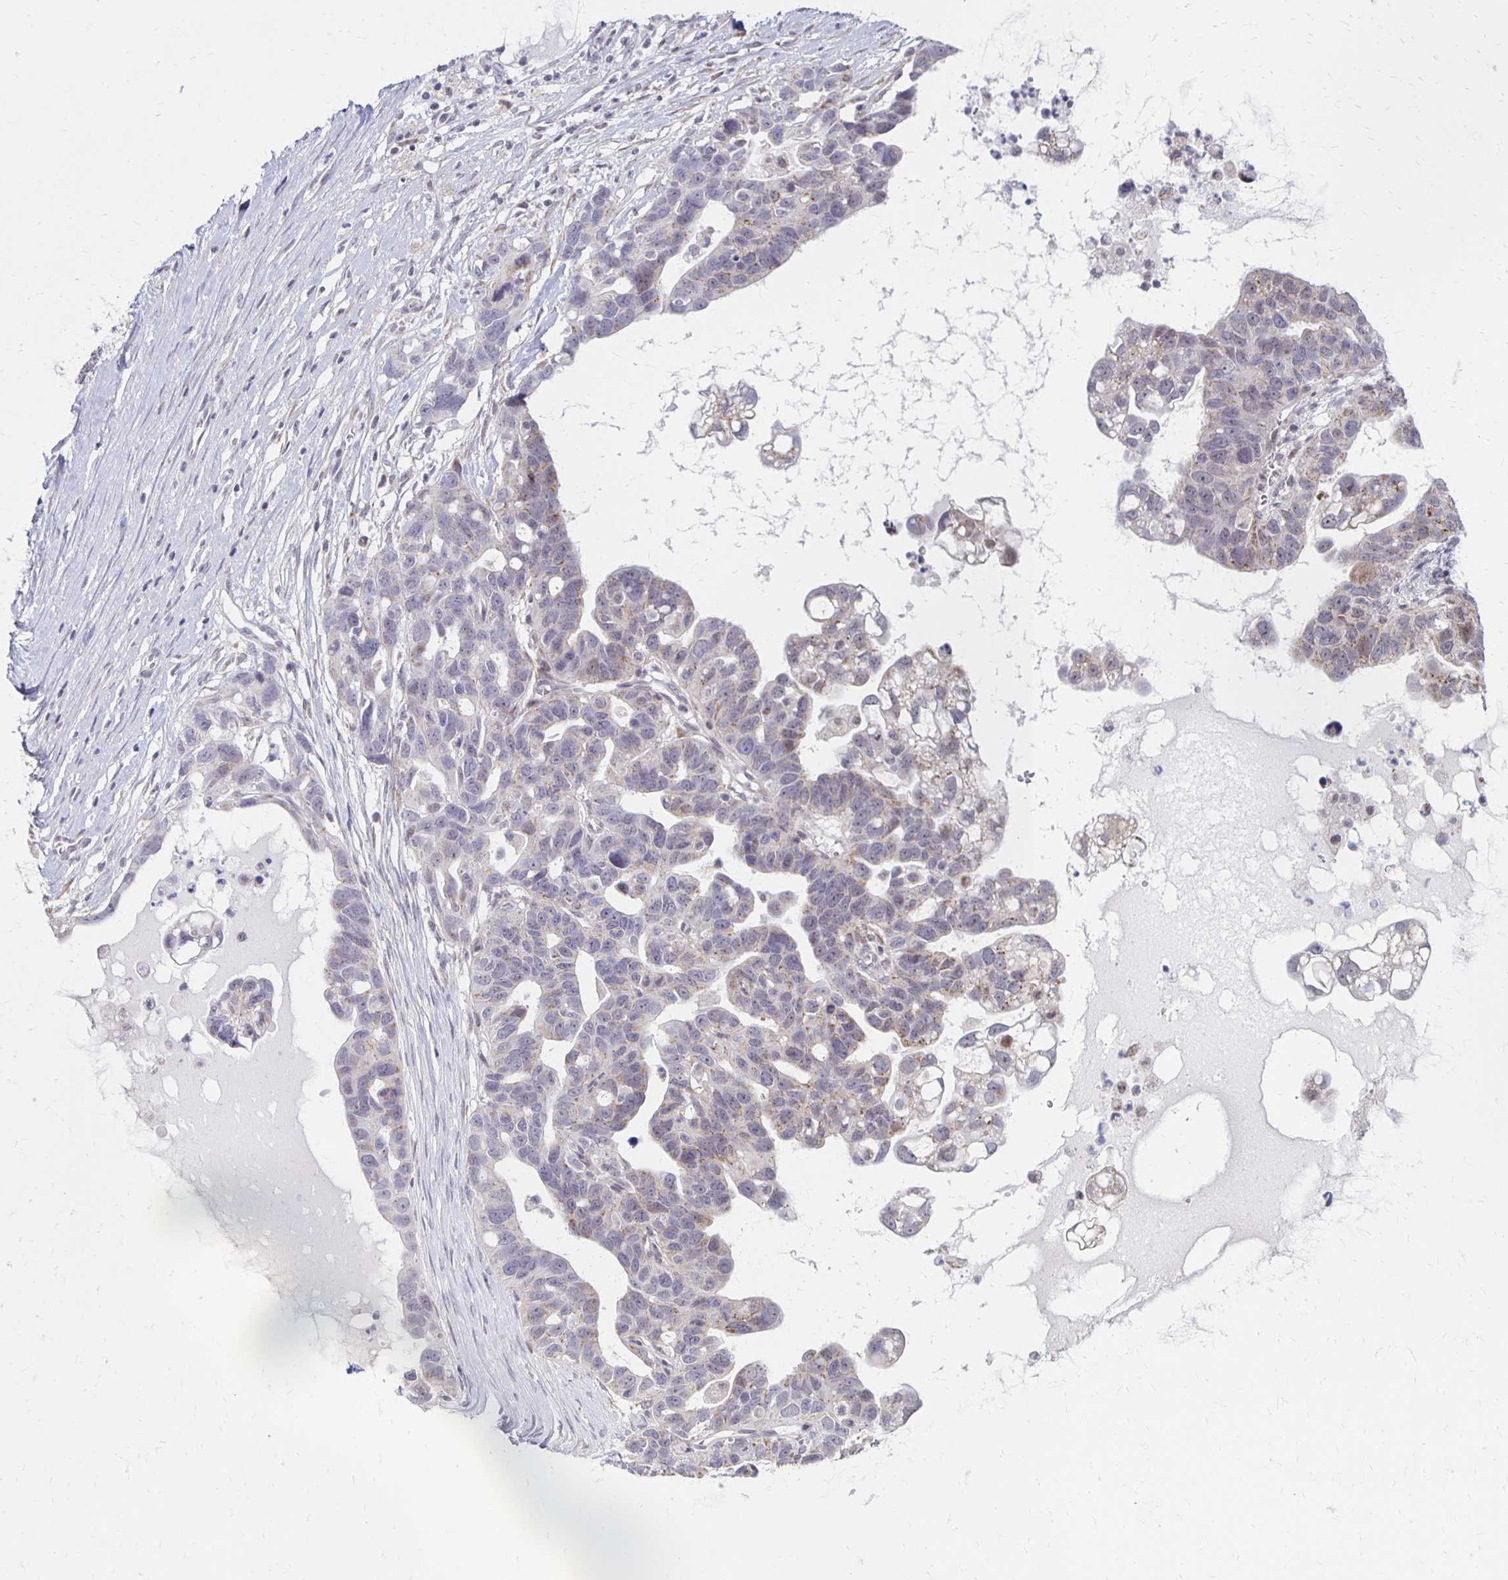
{"staining": {"intensity": "negative", "quantity": "none", "location": "none"}, "tissue": "ovarian cancer", "cell_type": "Tumor cells", "image_type": "cancer", "snomed": [{"axis": "morphology", "description": "Cystadenocarcinoma, serous, NOS"}, {"axis": "topography", "description": "Ovary"}], "caption": "DAB (3,3'-diaminobenzidine) immunohistochemical staining of ovarian cancer (serous cystadenocarcinoma) displays no significant expression in tumor cells.", "gene": "DAGLA", "patient": {"sex": "female", "age": 69}}